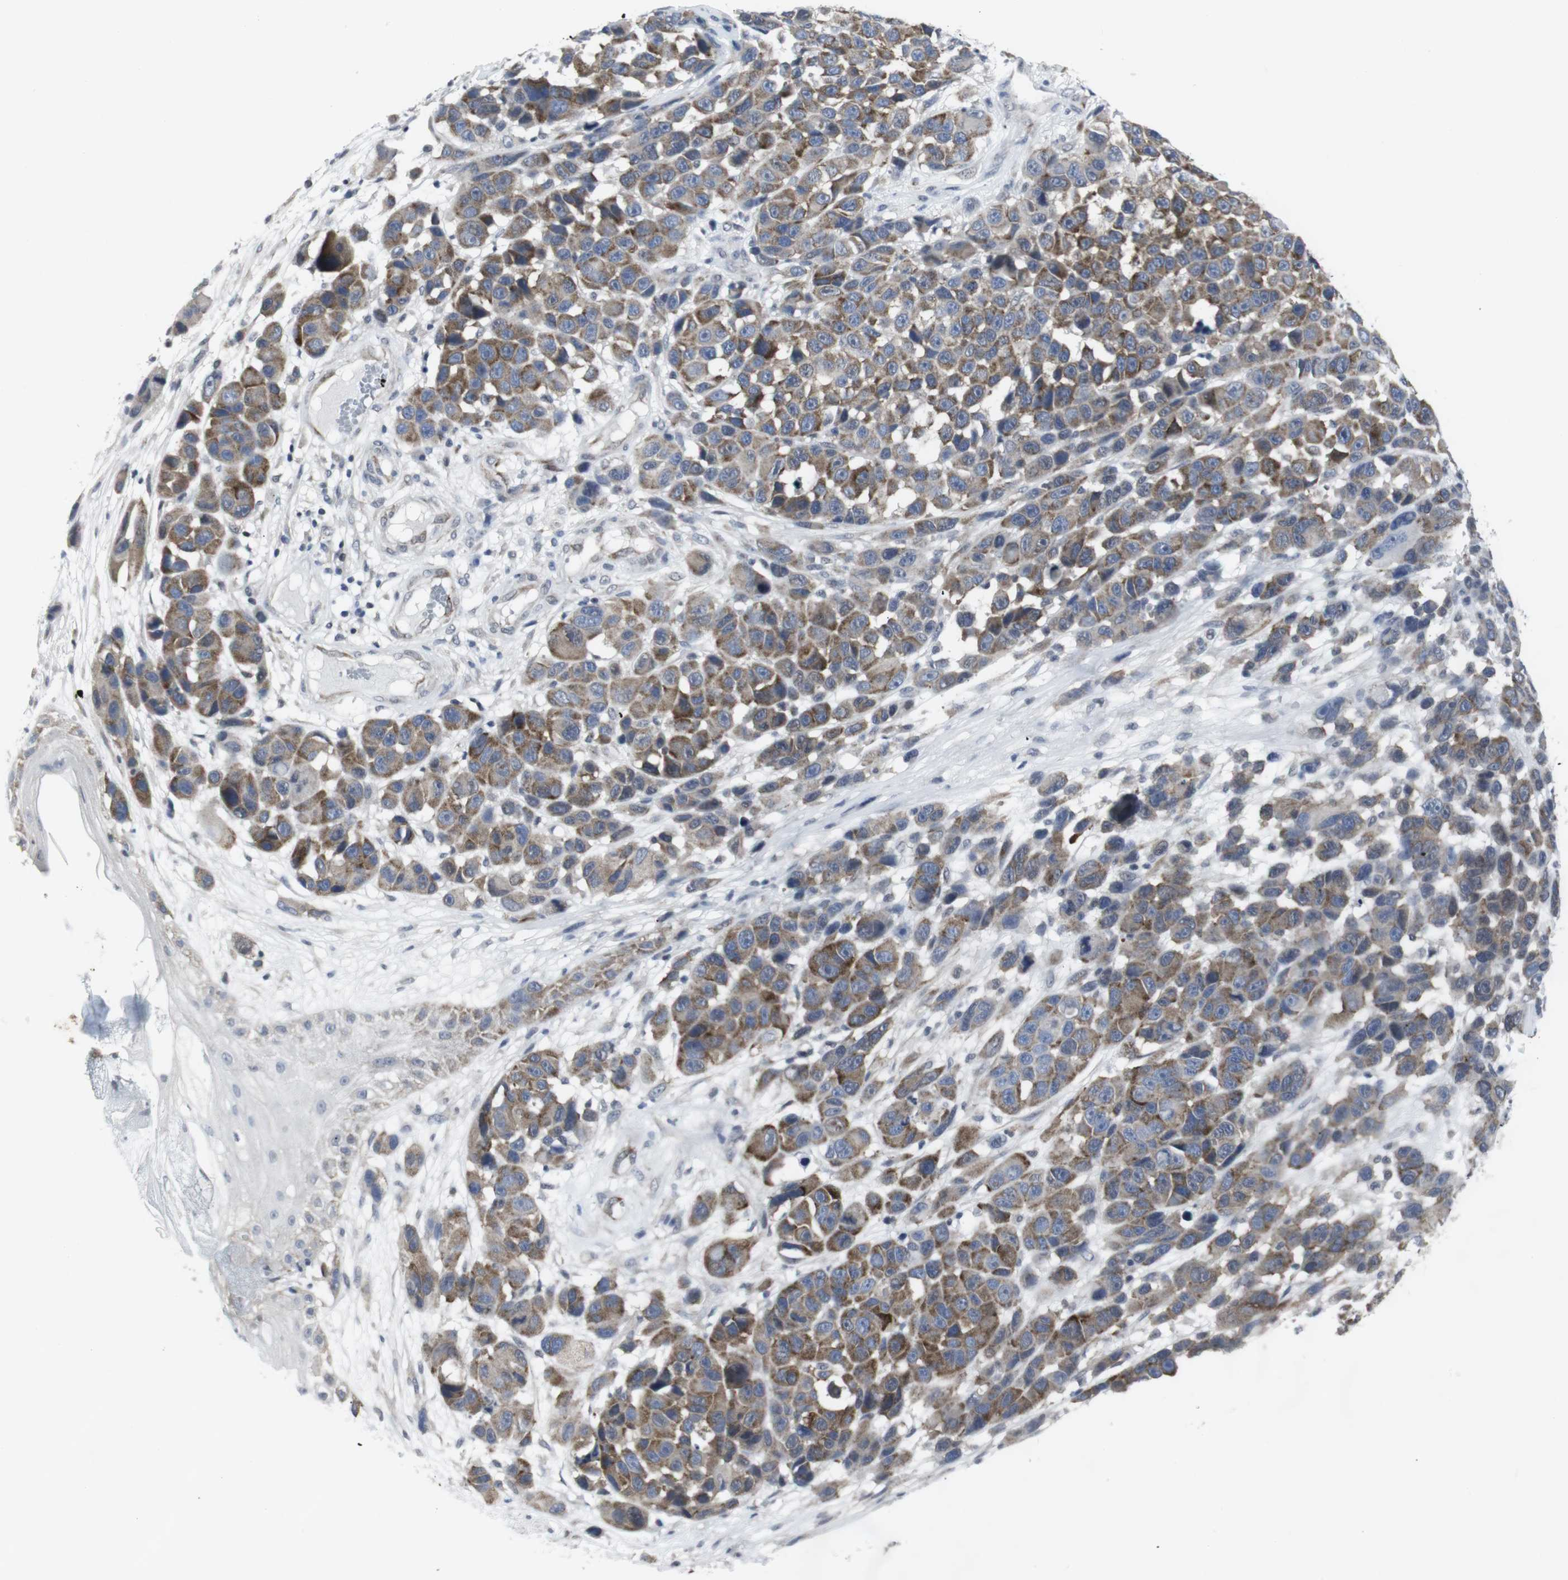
{"staining": {"intensity": "moderate", "quantity": ">75%", "location": "cytoplasmic/membranous"}, "tissue": "melanoma", "cell_type": "Tumor cells", "image_type": "cancer", "snomed": [{"axis": "morphology", "description": "Malignant melanoma, NOS"}, {"axis": "topography", "description": "Skin"}], "caption": "Immunohistochemical staining of human malignant melanoma shows medium levels of moderate cytoplasmic/membranous protein positivity in approximately >75% of tumor cells.", "gene": "GEMIN2", "patient": {"sex": "male", "age": 53}}